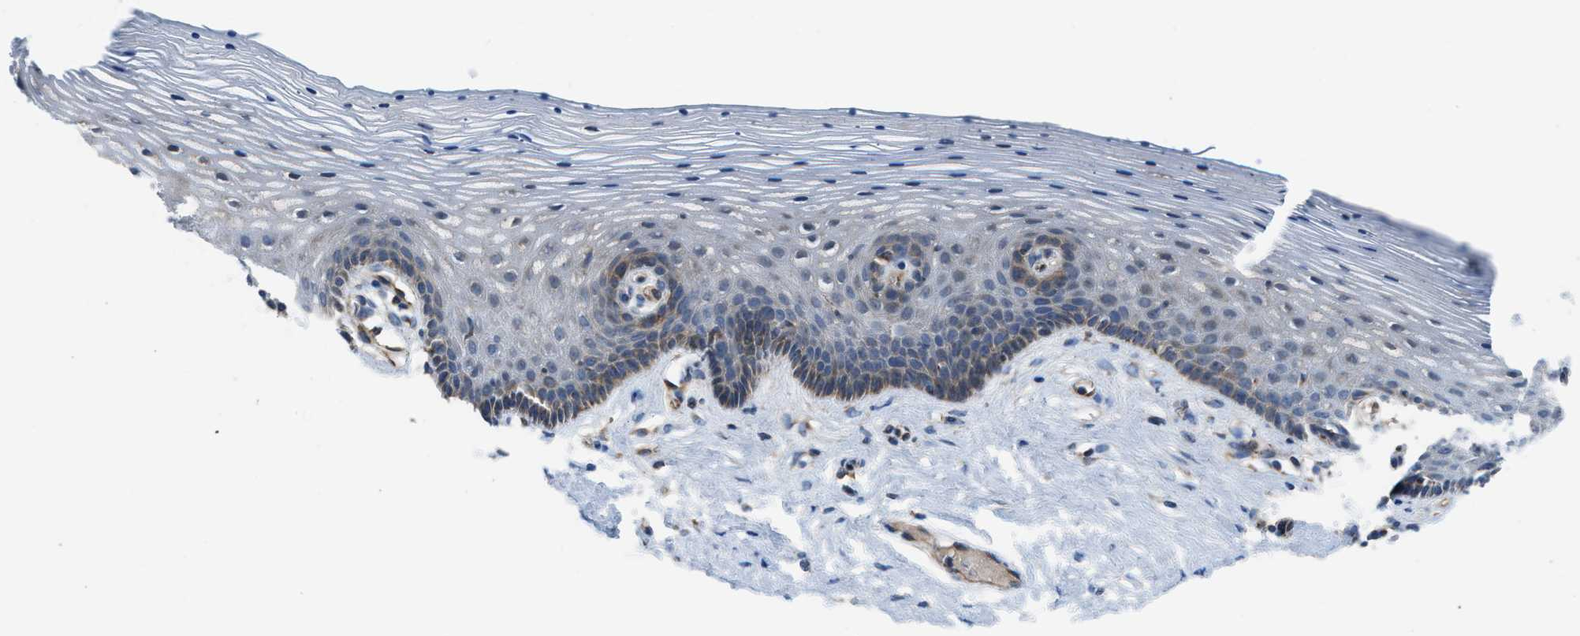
{"staining": {"intensity": "moderate", "quantity": "25%-75%", "location": "cytoplasmic/membranous"}, "tissue": "vagina", "cell_type": "Squamous epithelial cells", "image_type": "normal", "snomed": [{"axis": "morphology", "description": "Normal tissue, NOS"}, {"axis": "topography", "description": "Vagina"}], "caption": "Brown immunohistochemical staining in unremarkable human vagina exhibits moderate cytoplasmic/membranous expression in about 25%-75% of squamous epithelial cells. Using DAB (brown) and hematoxylin (blue) stains, captured at high magnification using brightfield microscopy.", "gene": "SLC10A3", "patient": {"sex": "female", "age": 32}}